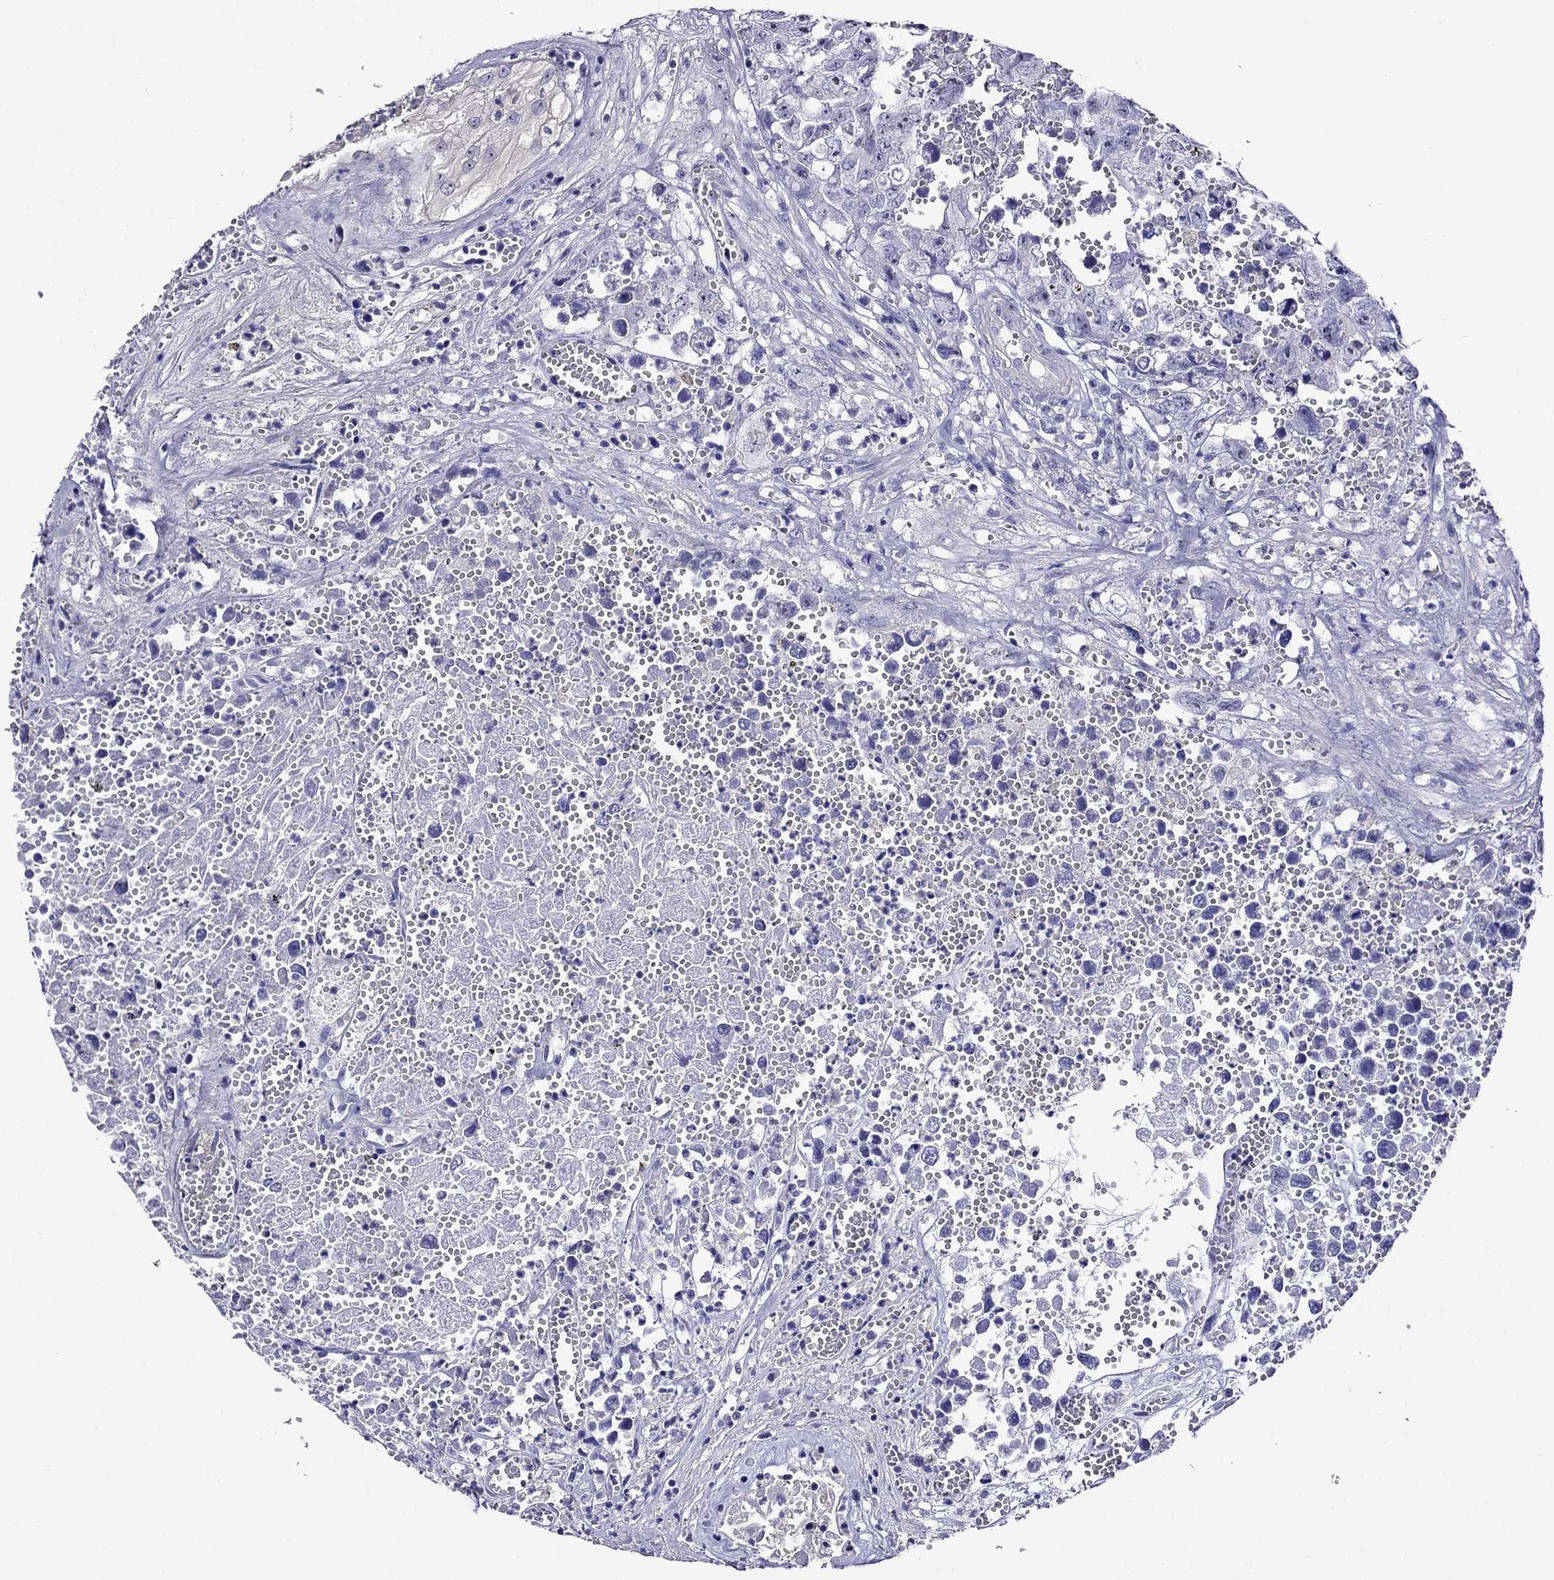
{"staining": {"intensity": "negative", "quantity": "none", "location": "none"}, "tissue": "testis cancer", "cell_type": "Tumor cells", "image_type": "cancer", "snomed": [{"axis": "morphology", "description": "Seminoma, NOS"}, {"axis": "morphology", "description": "Carcinoma, Embryonal, NOS"}, {"axis": "topography", "description": "Testis"}], "caption": "Tumor cells are negative for protein expression in human testis cancer (embryonal carcinoma).", "gene": "SCG2", "patient": {"sex": "male", "age": 22}}